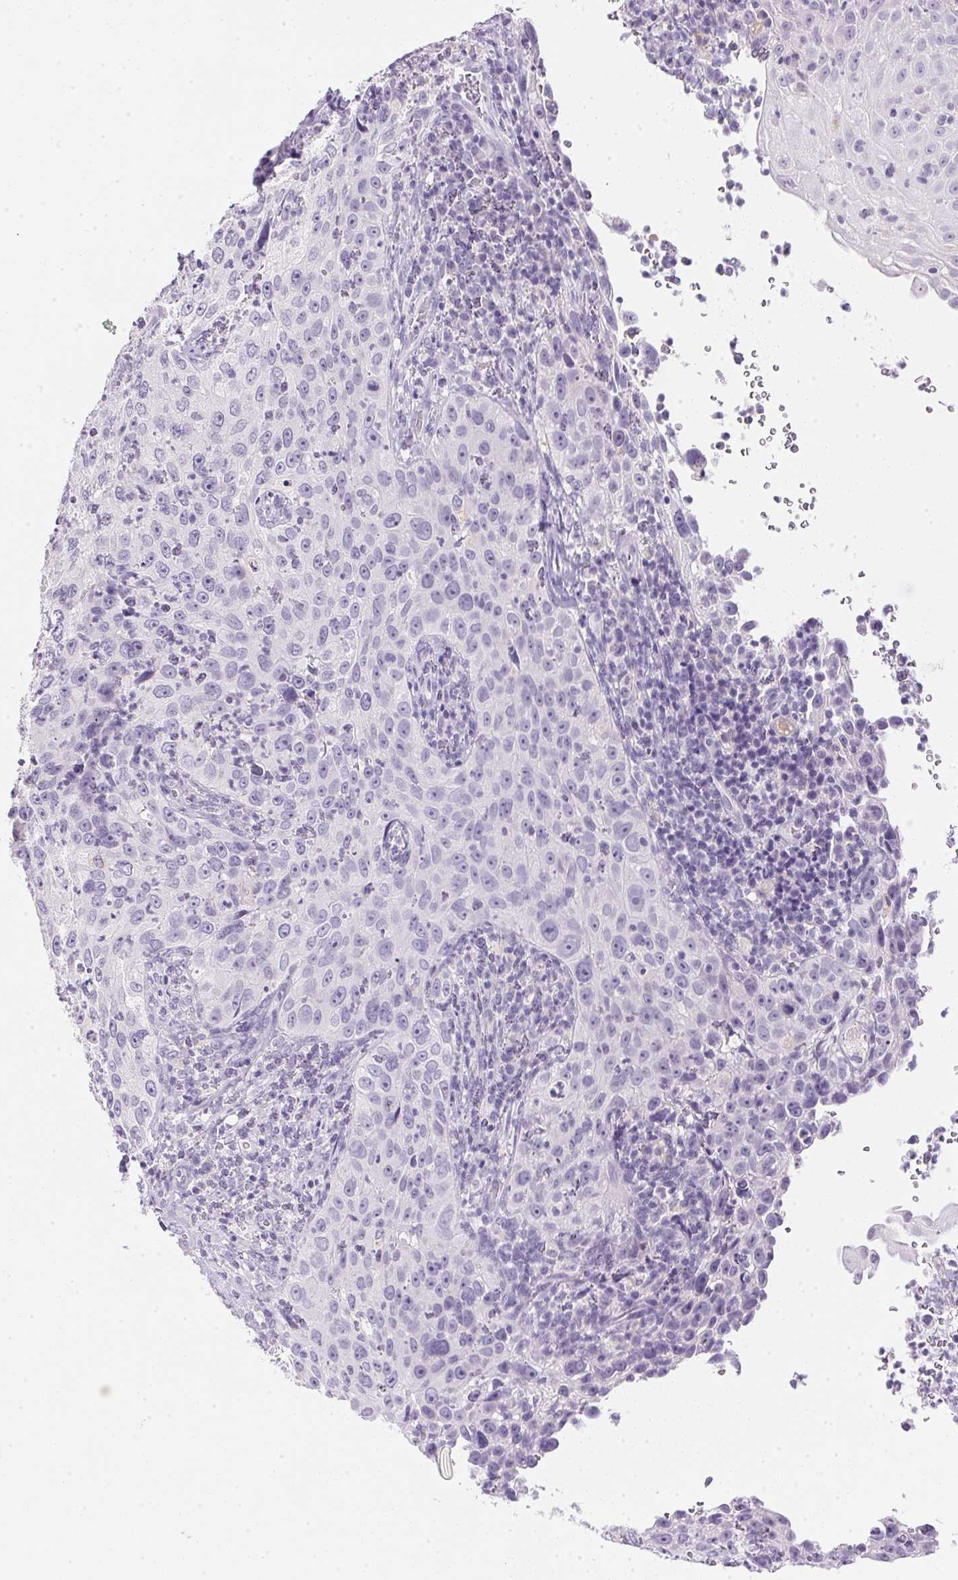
{"staining": {"intensity": "negative", "quantity": "none", "location": "none"}, "tissue": "cervical cancer", "cell_type": "Tumor cells", "image_type": "cancer", "snomed": [{"axis": "morphology", "description": "Squamous cell carcinoma, NOS"}, {"axis": "topography", "description": "Cervix"}], "caption": "Human cervical squamous cell carcinoma stained for a protein using immunohistochemistry demonstrates no expression in tumor cells.", "gene": "ATP6V1G3", "patient": {"sex": "female", "age": 30}}